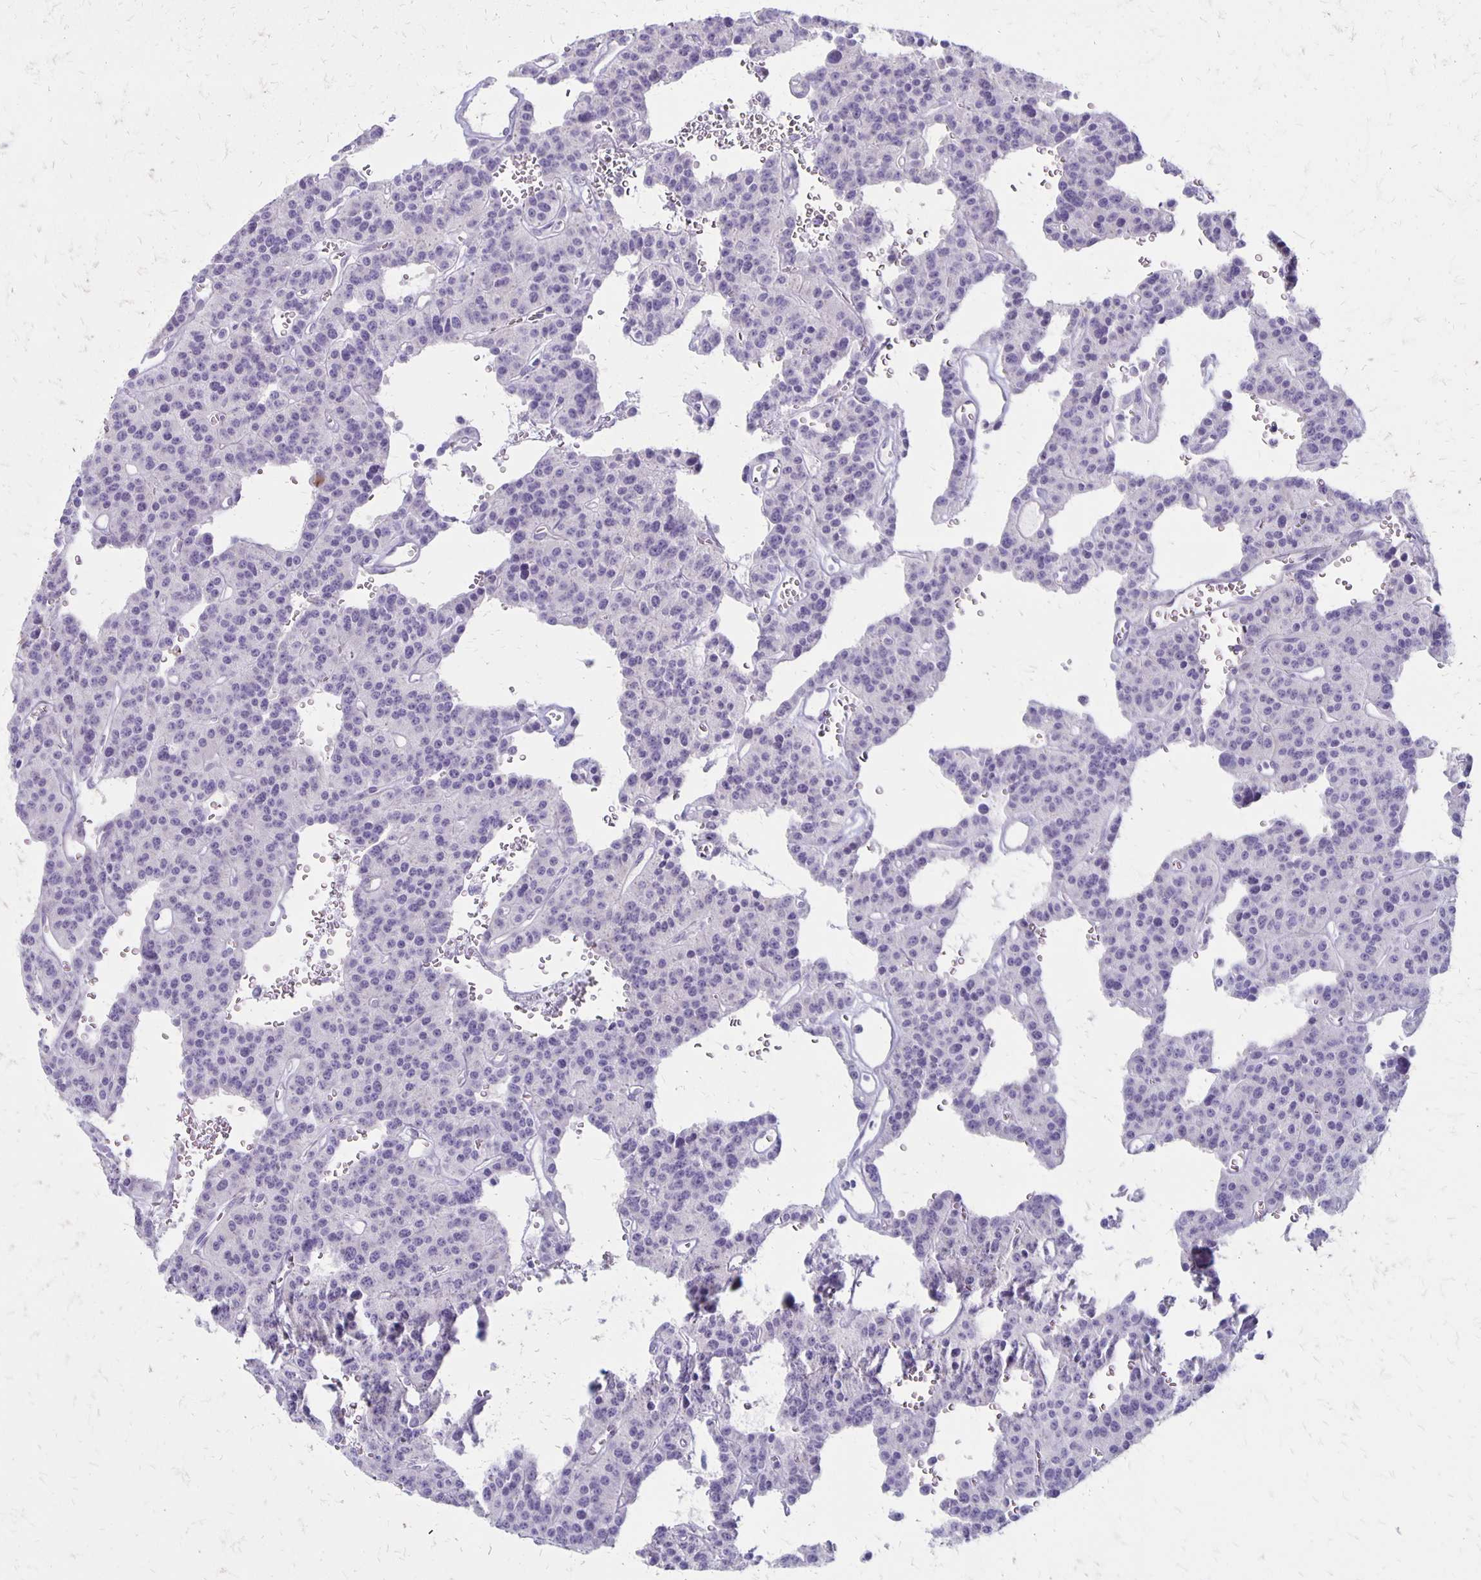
{"staining": {"intensity": "negative", "quantity": "none", "location": "none"}, "tissue": "carcinoid", "cell_type": "Tumor cells", "image_type": "cancer", "snomed": [{"axis": "morphology", "description": "Carcinoid, malignant, NOS"}, {"axis": "topography", "description": "Lung"}], "caption": "There is no significant expression in tumor cells of carcinoid.", "gene": "HOMER1", "patient": {"sex": "female", "age": 71}}